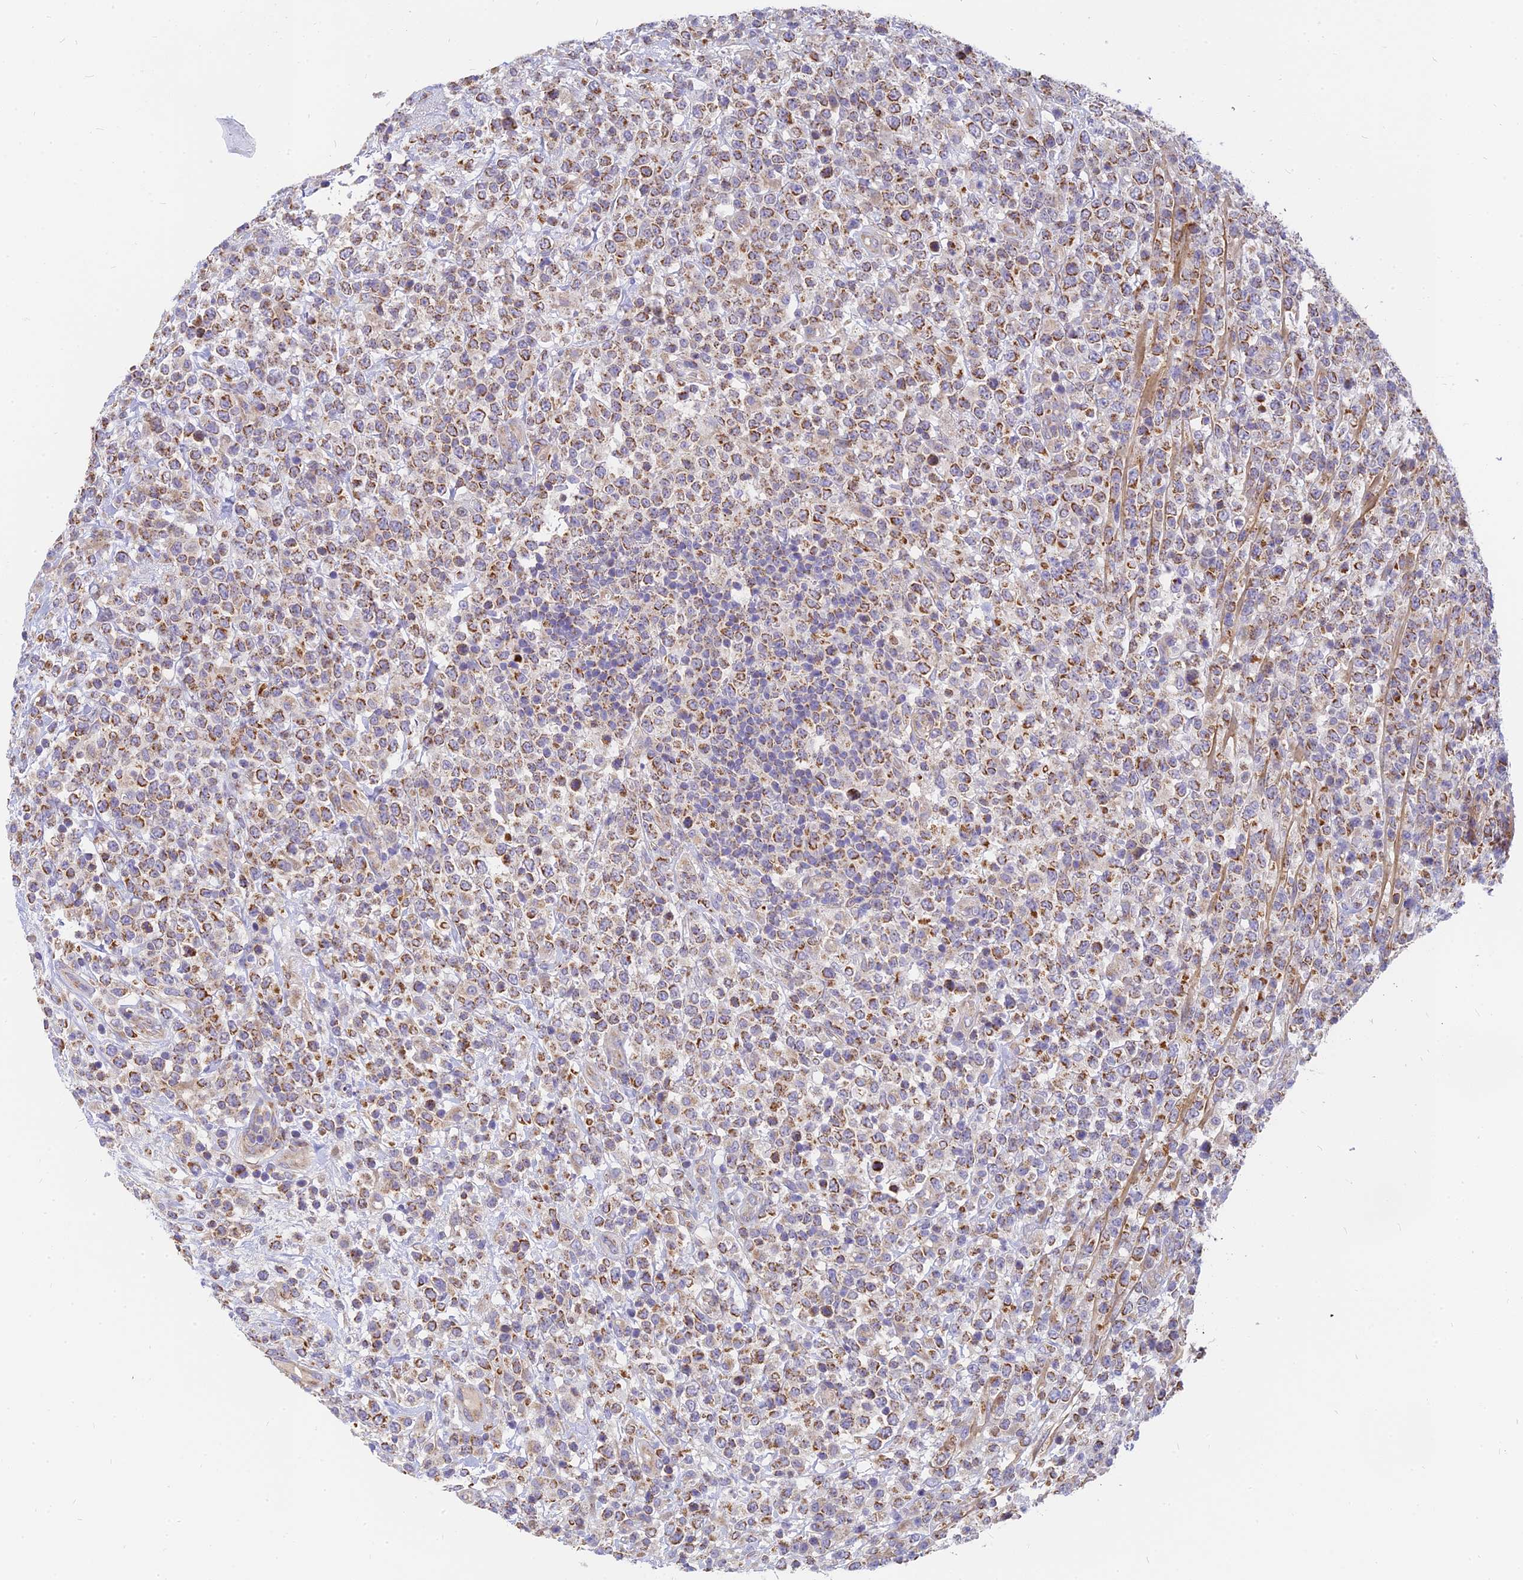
{"staining": {"intensity": "moderate", "quantity": ">75%", "location": "cytoplasmic/membranous"}, "tissue": "lymphoma", "cell_type": "Tumor cells", "image_type": "cancer", "snomed": [{"axis": "morphology", "description": "Malignant lymphoma, non-Hodgkin's type, High grade"}, {"axis": "topography", "description": "Colon"}], "caption": "High-grade malignant lymphoma, non-Hodgkin's type stained for a protein reveals moderate cytoplasmic/membranous positivity in tumor cells.", "gene": "MRPL15", "patient": {"sex": "female", "age": 53}}